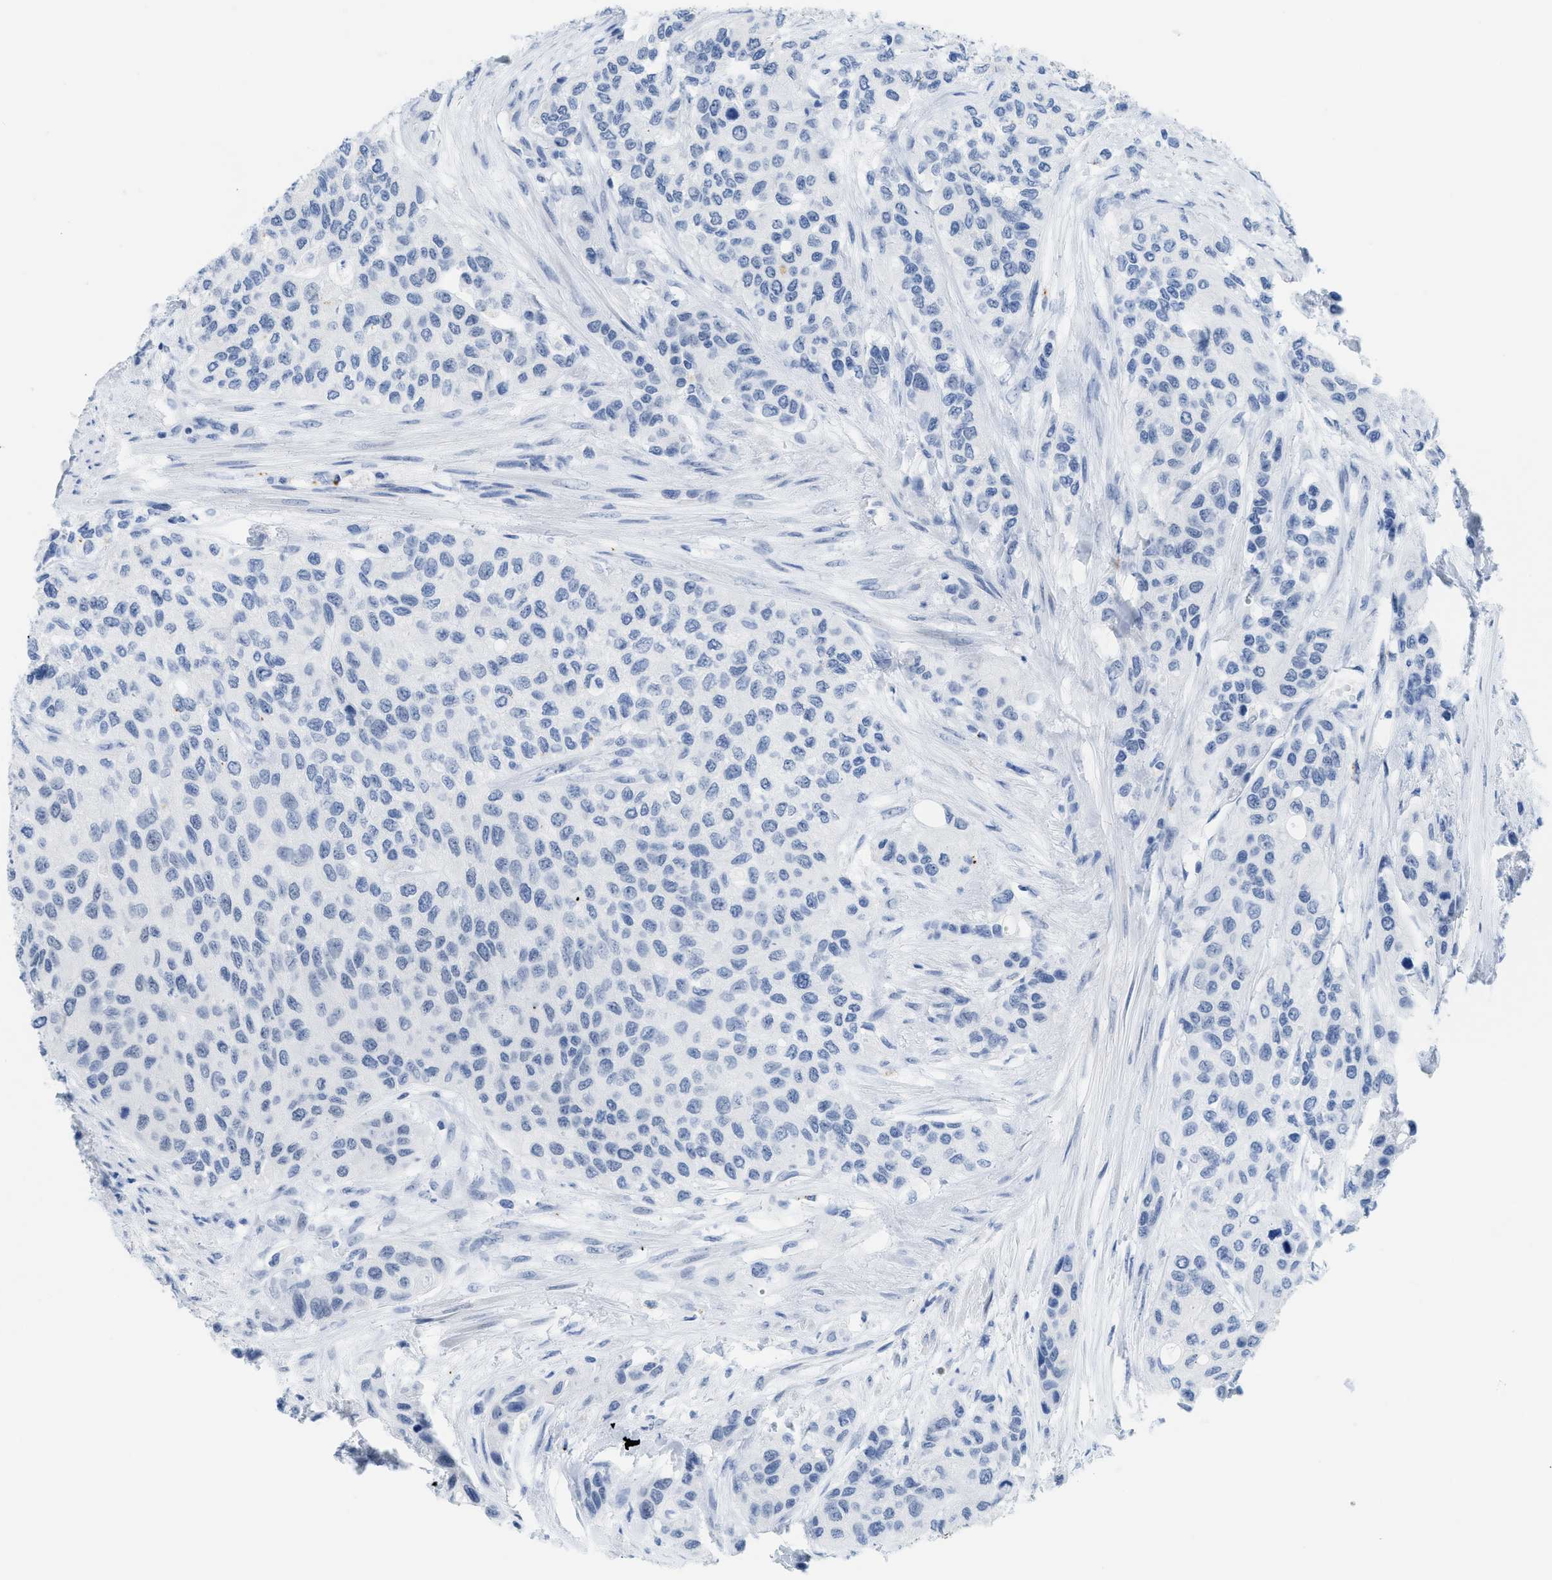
{"staining": {"intensity": "negative", "quantity": "none", "location": "none"}, "tissue": "urothelial cancer", "cell_type": "Tumor cells", "image_type": "cancer", "snomed": [{"axis": "morphology", "description": "Urothelial carcinoma, High grade"}, {"axis": "topography", "description": "Urinary bladder"}], "caption": "Tumor cells are negative for protein expression in human high-grade urothelial carcinoma. The staining was performed using DAB (3,3'-diaminobenzidine) to visualize the protein expression in brown, while the nuclei were stained in blue with hematoxylin (Magnification: 20x).", "gene": "WDR4", "patient": {"sex": "female", "age": 56}}